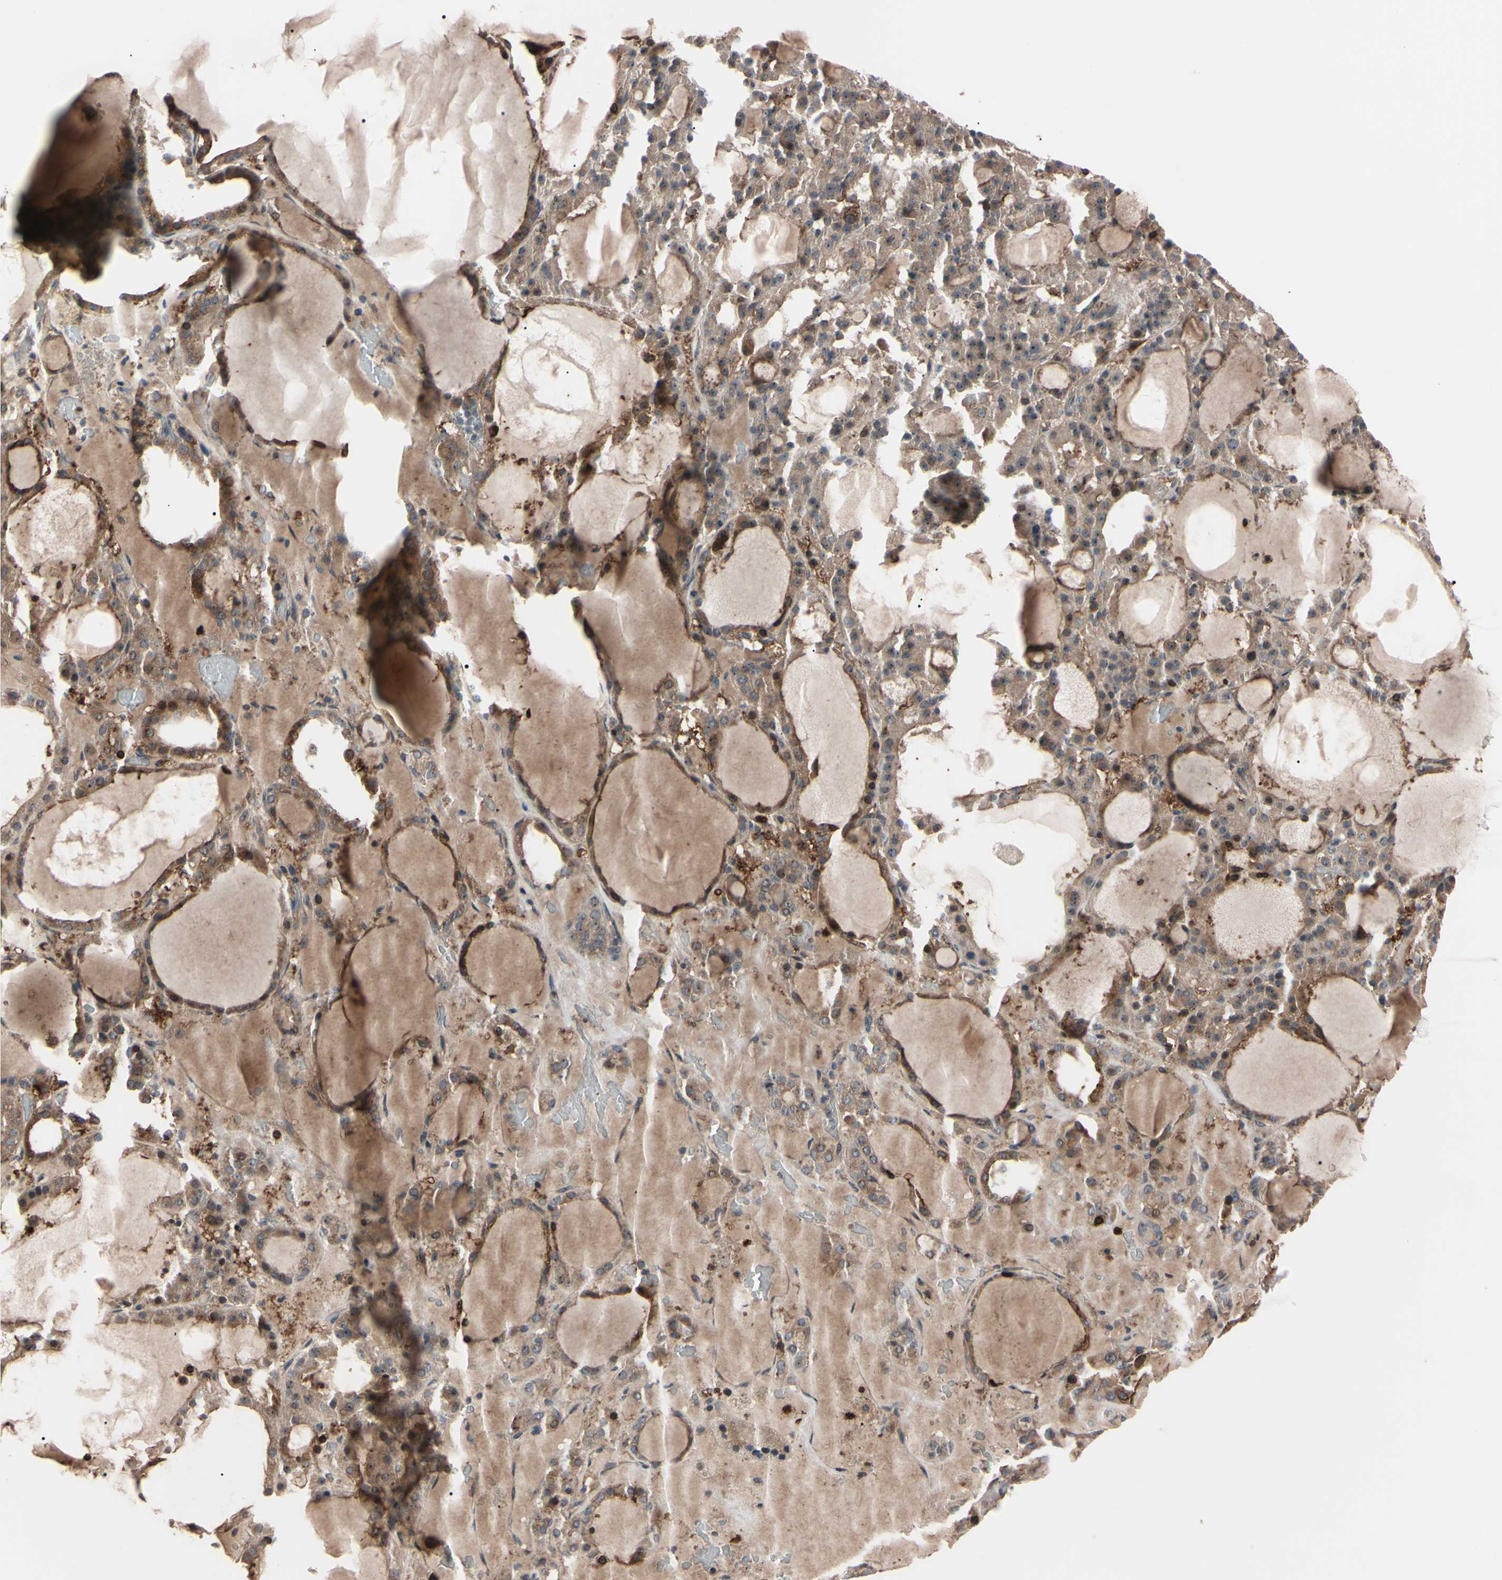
{"staining": {"intensity": "moderate", "quantity": ">75%", "location": "cytoplasmic/membranous"}, "tissue": "thyroid gland", "cell_type": "Glandular cells", "image_type": "normal", "snomed": [{"axis": "morphology", "description": "Normal tissue, NOS"}, {"axis": "morphology", "description": "Carcinoma, NOS"}, {"axis": "topography", "description": "Thyroid gland"}], "caption": "This is a photomicrograph of immunohistochemistry staining of normal thyroid gland, which shows moderate staining in the cytoplasmic/membranous of glandular cells.", "gene": "TRAF5", "patient": {"sex": "female", "age": 86}}